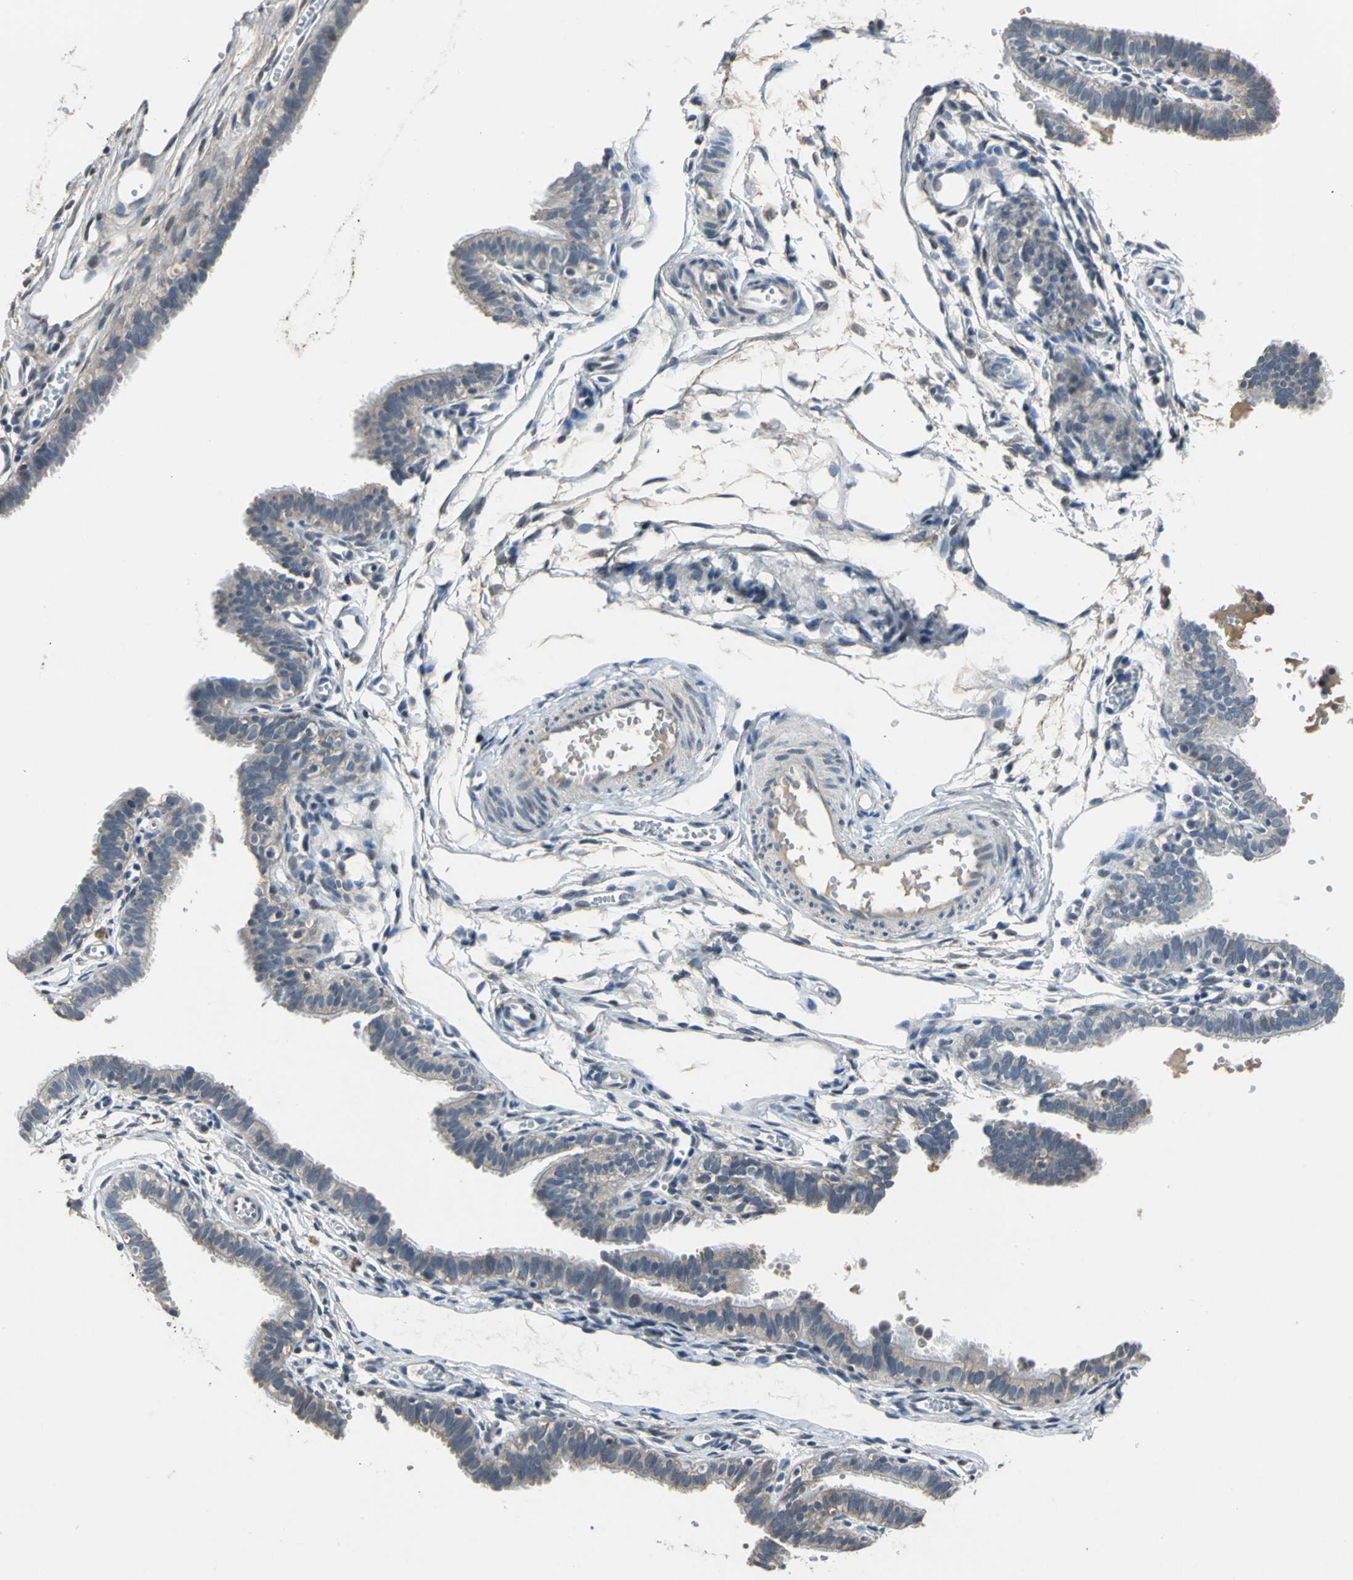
{"staining": {"intensity": "weak", "quantity": "25%-75%", "location": "cytoplasmic/membranous"}, "tissue": "fallopian tube", "cell_type": "Glandular cells", "image_type": "normal", "snomed": [{"axis": "morphology", "description": "Normal tissue, NOS"}, {"axis": "topography", "description": "Fallopian tube"}, {"axis": "topography", "description": "Placenta"}], "caption": "Protein expression analysis of unremarkable fallopian tube exhibits weak cytoplasmic/membranous expression in about 25%-75% of glandular cells.", "gene": "JADE3", "patient": {"sex": "female", "age": 34}}